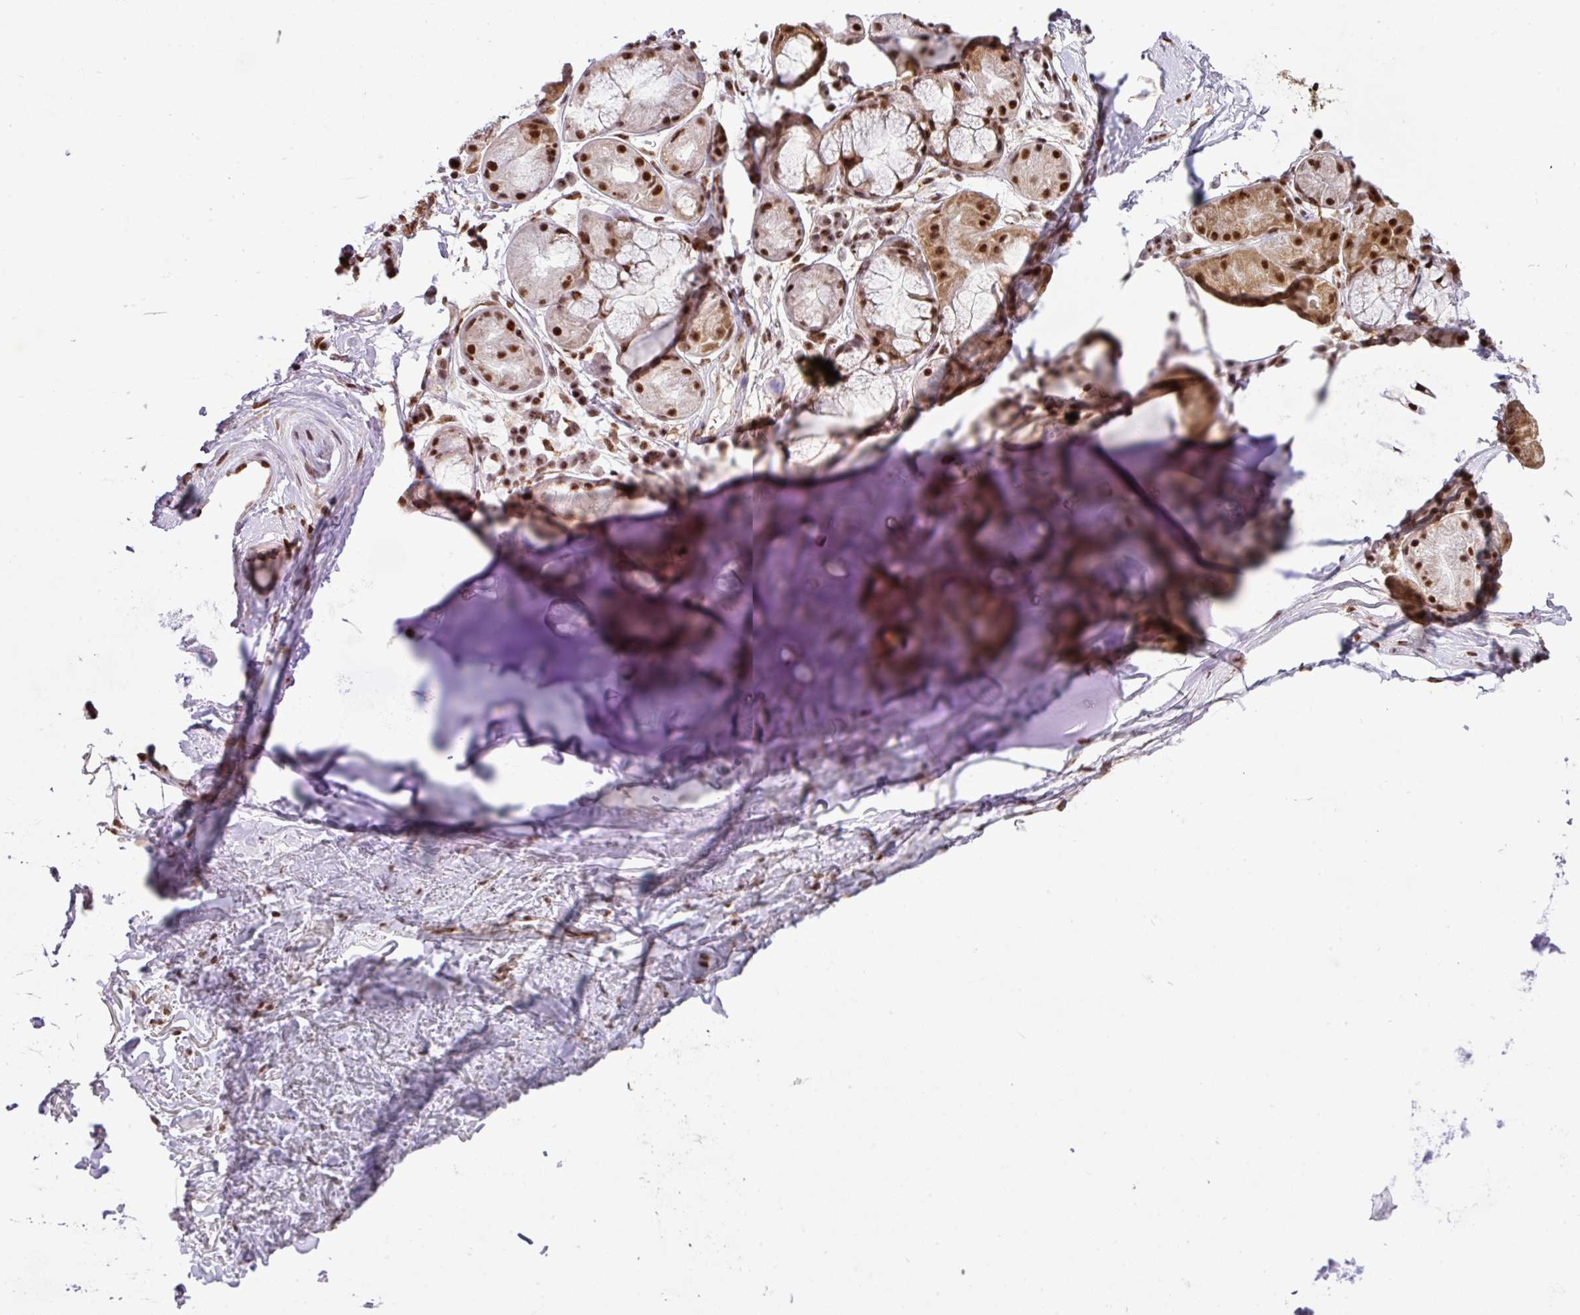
{"staining": {"intensity": "negative", "quantity": "none", "location": "none"}, "tissue": "adipose tissue", "cell_type": "Adipocytes", "image_type": "normal", "snomed": [{"axis": "morphology", "description": "Normal tissue, NOS"}, {"axis": "topography", "description": "Cartilage tissue"}], "caption": "Histopathology image shows no protein positivity in adipocytes of normal adipose tissue. (Stains: DAB (3,3'-diaminobenzidine) immunohistochemistry (IHC) with hematoxylin counter stain, Microscopy: brightfield microscopy at high magnification).", "gene": "PLK1", "patient": {"sex": "male", "age": 80}}